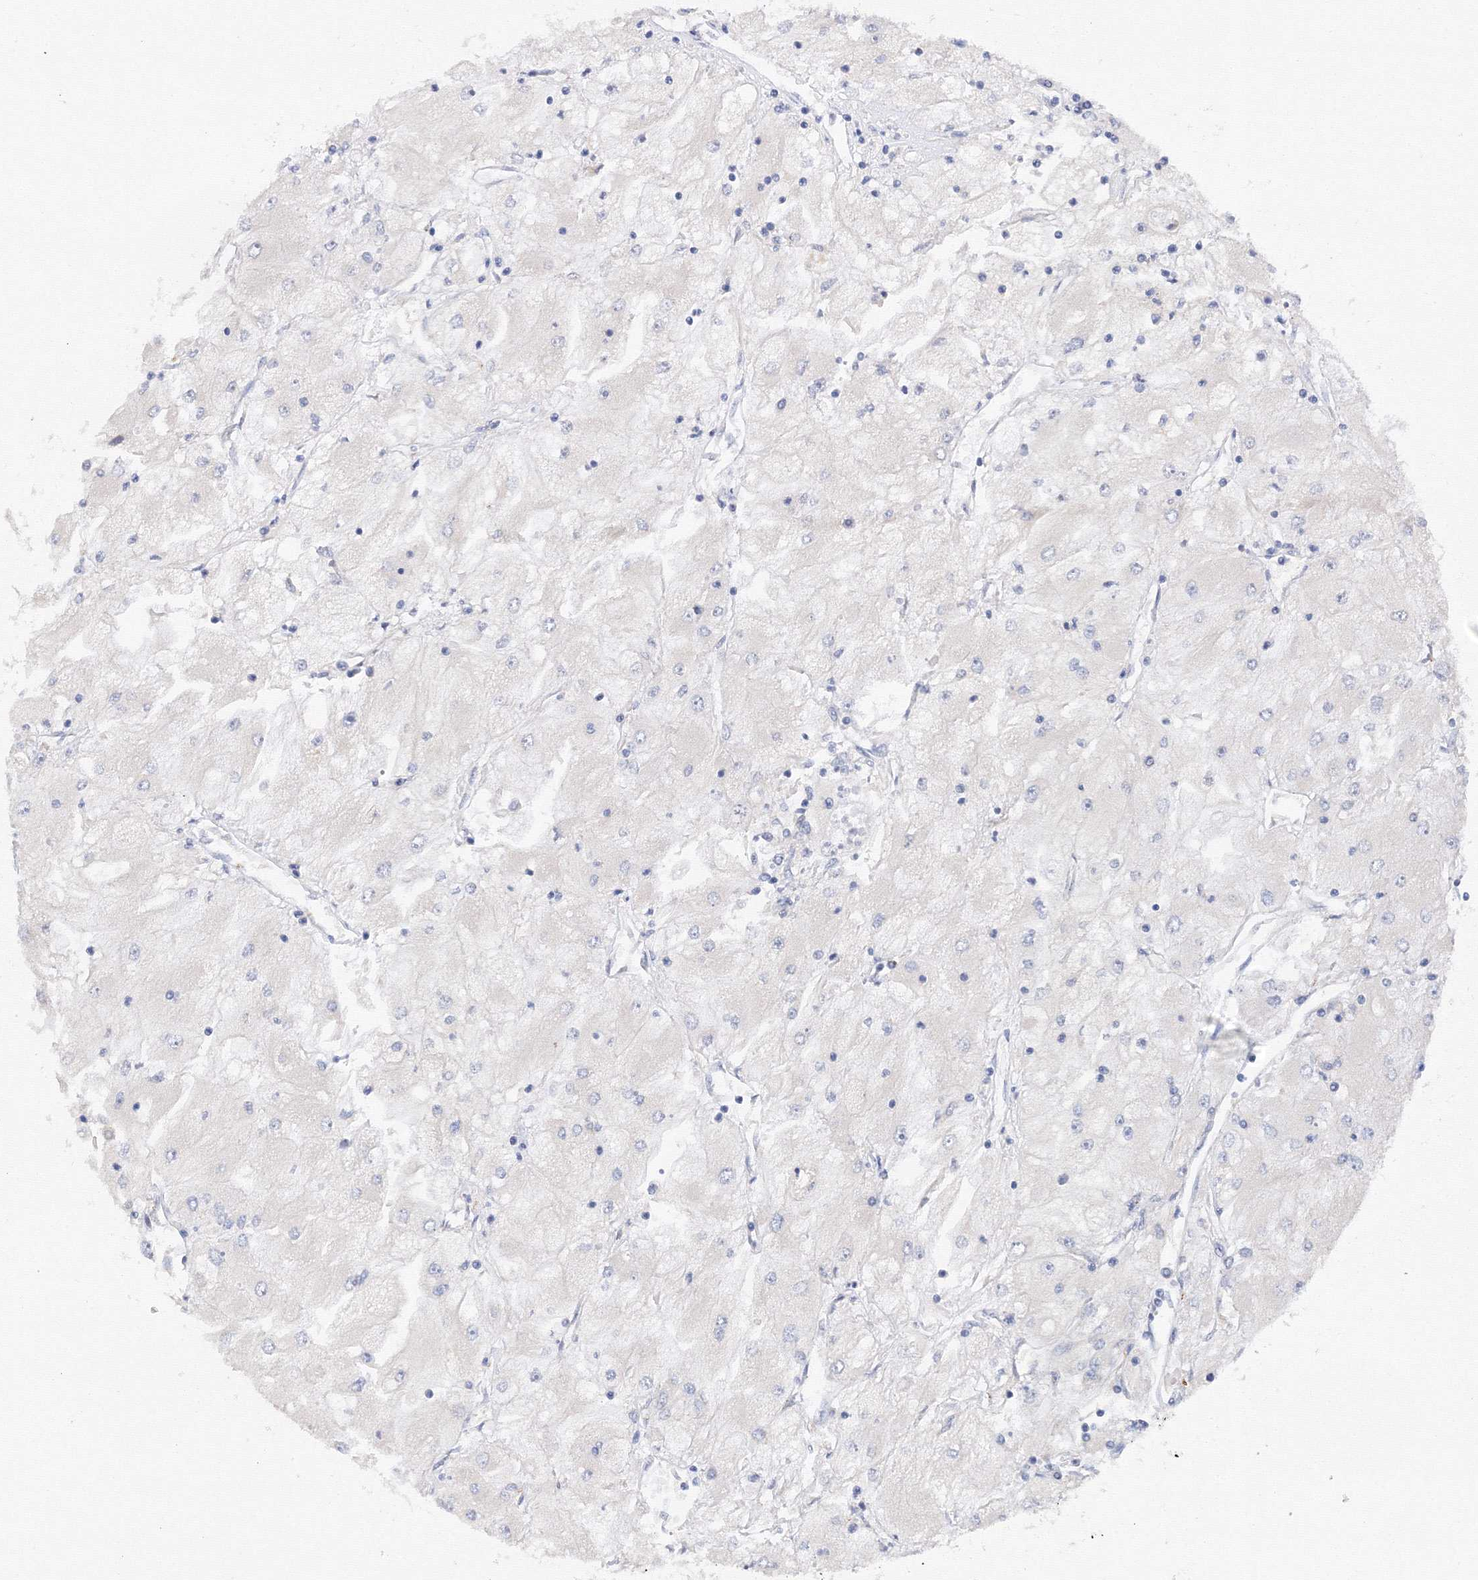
{"staining": {"intensity": "negative", "quantity": "none", "location": "none"}, "tissue": "renal cancer", "cell_type": "Tumor cells", "image_type": "cancer", "snomed": [{"axis": "morphology", "description": "Adenocarcinoma, NOS"}, {"axis": "topography", "description": "Kidney"}], "caption": "Tumor cells are negative for protein expression in human renal cancer.", "gene": "DIS3L2", "patient": {"sex": "male", "age": 80}}